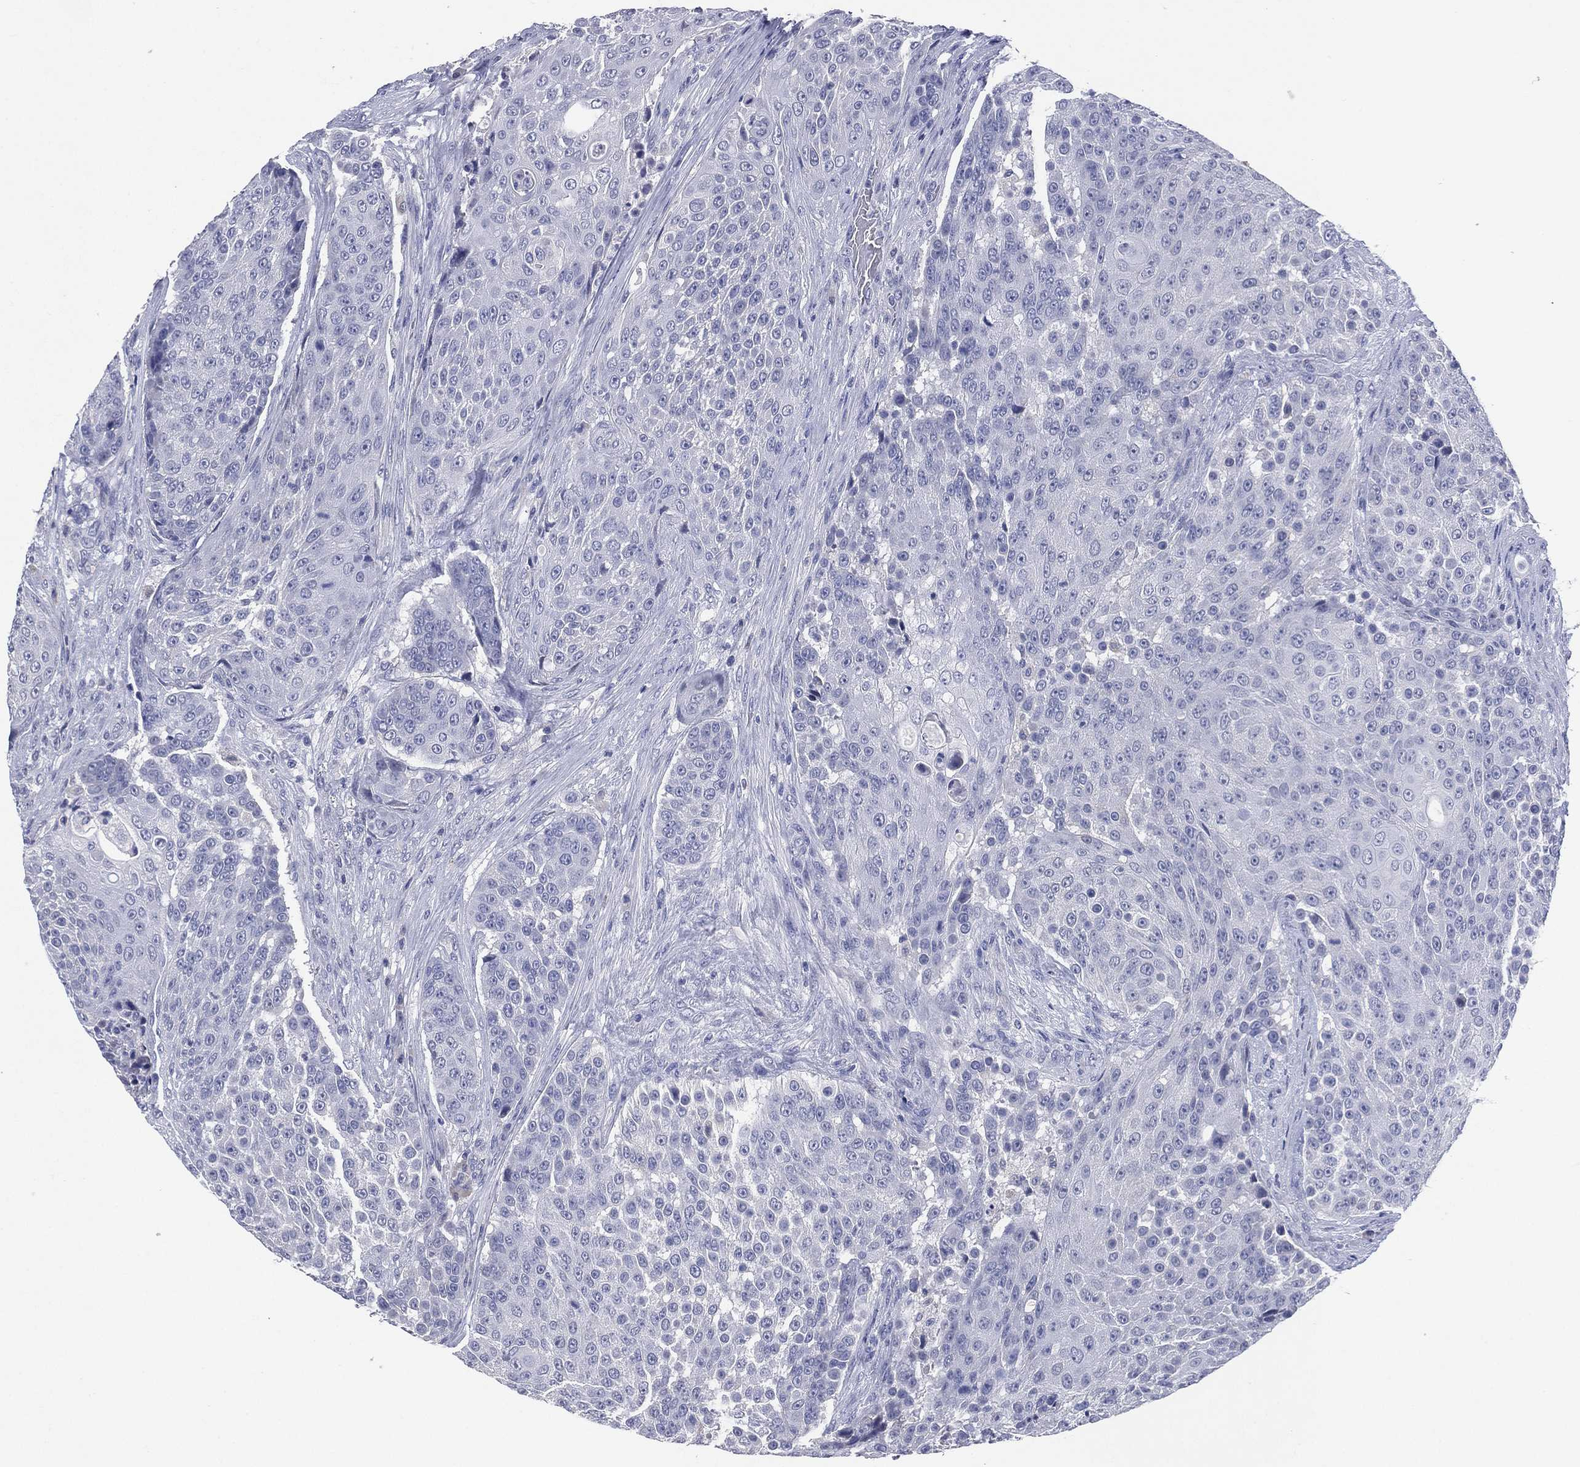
{"staining": {"intensity": "negative", "quantity": "none", "location": "none"}, "tissue": "urothelial cancer", "cell_type": "Tumor cells", "image_type": "cancer", "snomed": [{"axis": "morphology", "description": "Urothelial carcinoma, High grade"}, {"axis": "topography", "description": "Urinary bladder"}], "caption": "IHC of human high-grade urothelial carcinoma exhibits no staining in tumor cells. Nuclei are stained in blue.", "gene": "KRT35", "patient": {"sex": "female", "age": 63}}